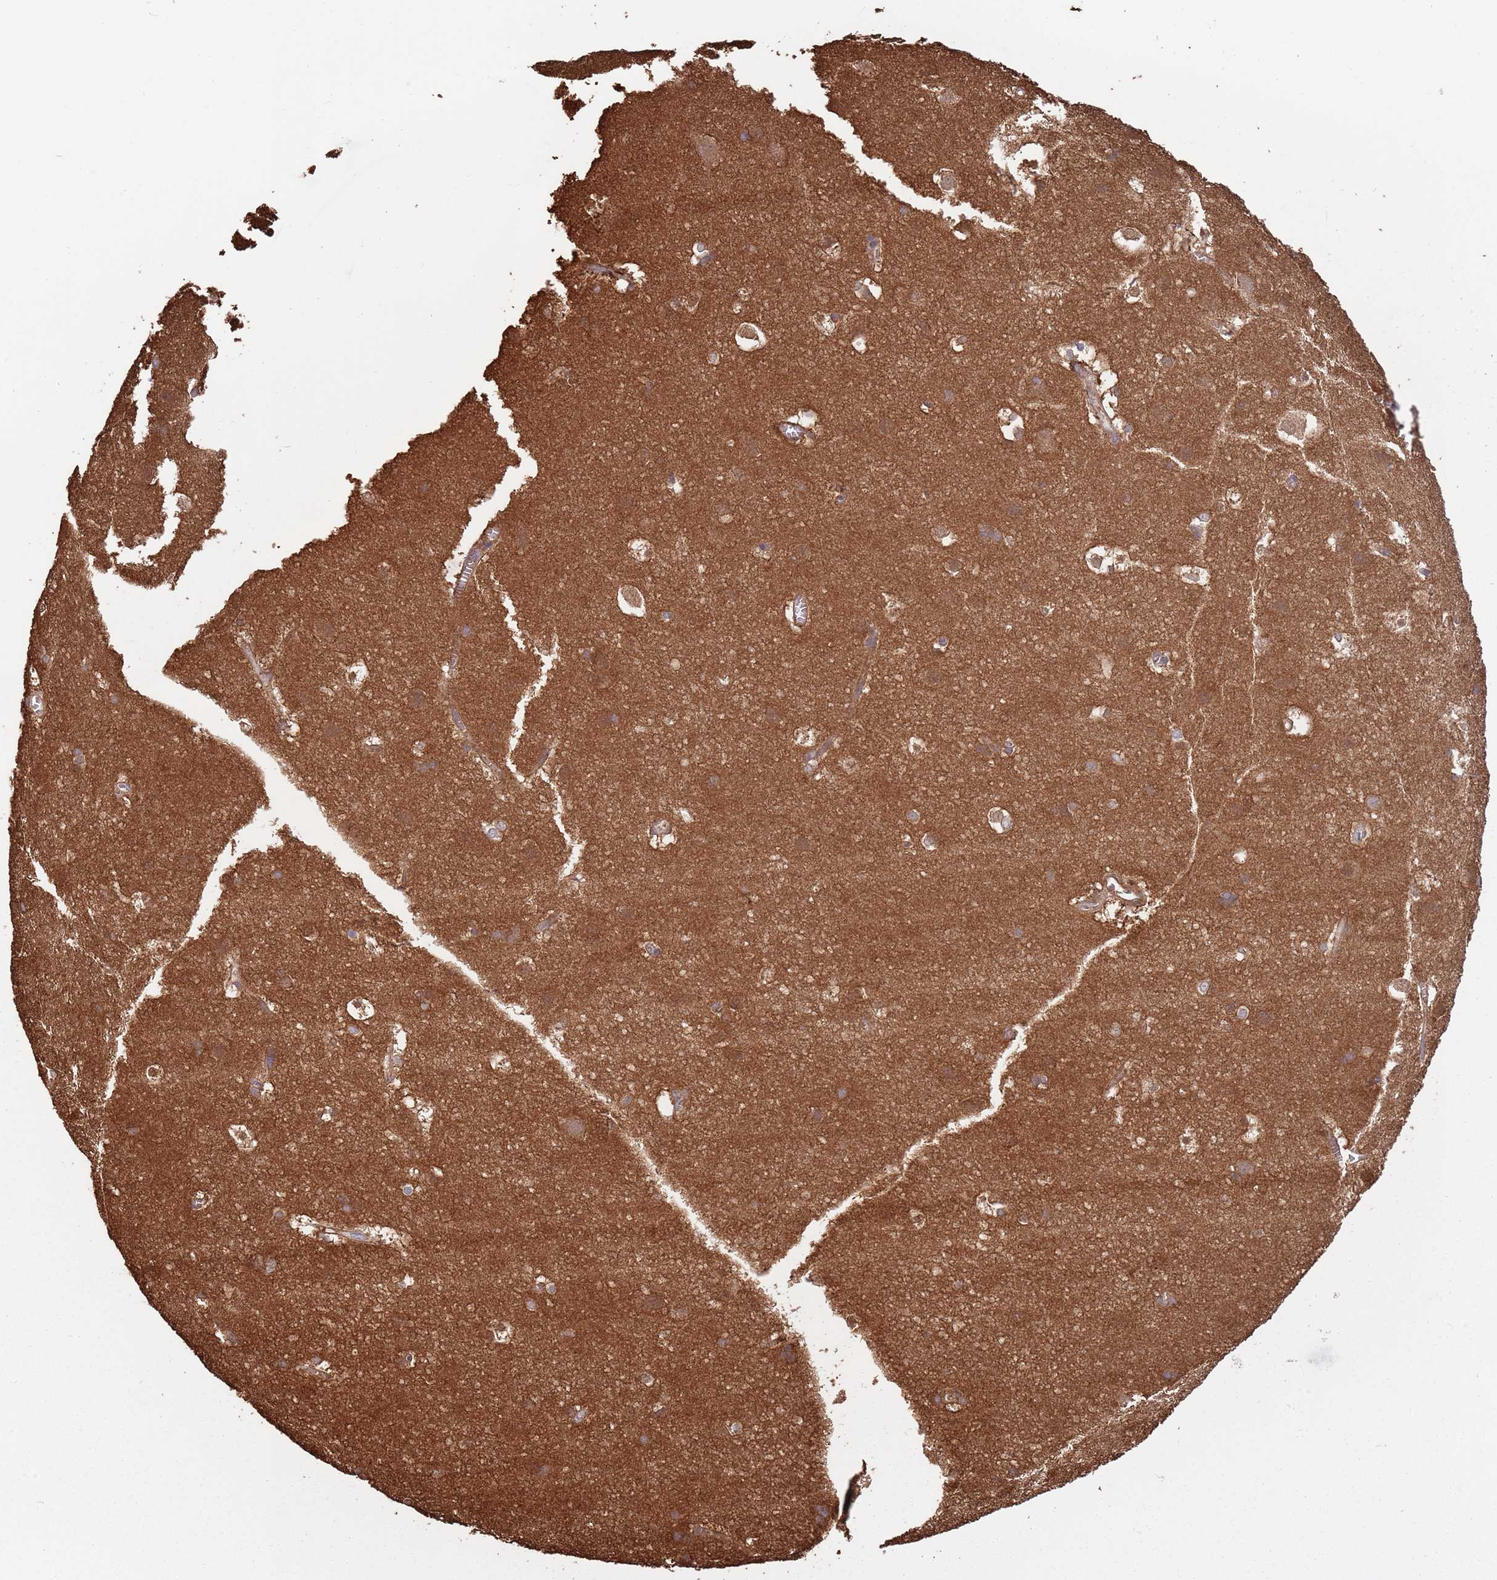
{"staining": {"intensity": "moderate", "quantity": "25%-75%", "location": "cytoplasmic/membranous"}, "tissue": "cerebral cortex", "cell_type": "Endothelial cells", "image_type": "normal", "snomed": [{"axis": "morphology", "description": "Normal tissue, NOS"}, {"axis": "topography", "description": "Cerebral cortex"}], "caption": "Immunohistochemistry of benign human cerebral cortex demonstrates medium levels of moderate cytoplasmic/membranous expression in approximately 25%-75% of endothelial cells.", "gene": "COG4", "patient": {"sex": "male", "age": 54}}